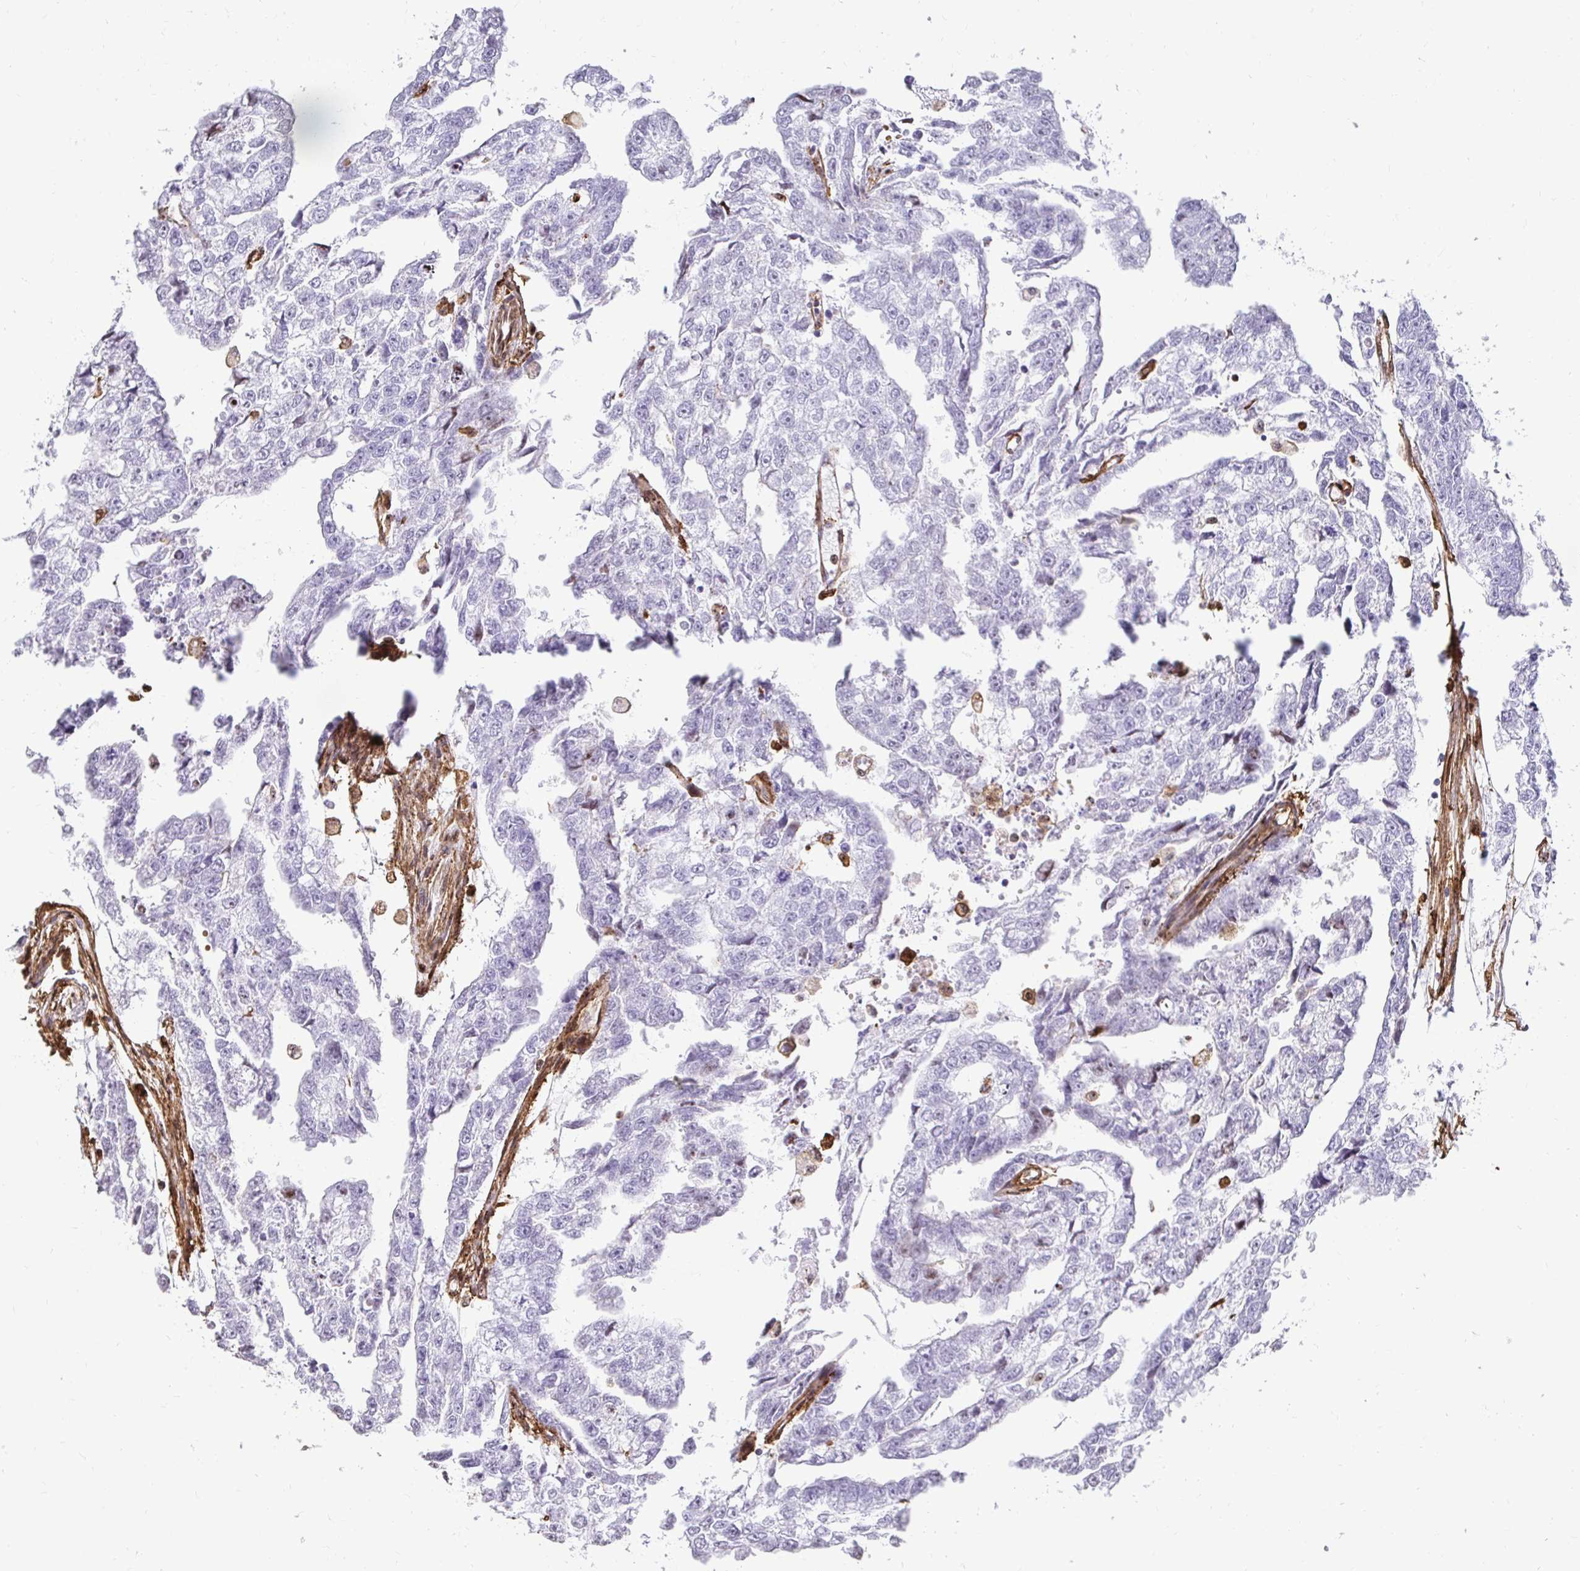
{"staining": {"intensity": "negative", "quantity": "none", "location": "none"}, "tissue": "testis cancer", "cell_type": "Tumor cells", "image_type": "cancer", "snomed": [{"axis": "morphology", "description": "Carcinoma, Embryonal, NOS"}, {"axis": "morphology", "description": "Teratoma, malignant, NOS"}, {"axis": "topography", "description": "Testis"}], "caption": "This is a photomicrograph of IHC staining of testis embryonal carcinoma, which shows no expression in tumor cells.", "gene": "GSN", "patient": {"sex": "male", "age": 44}}